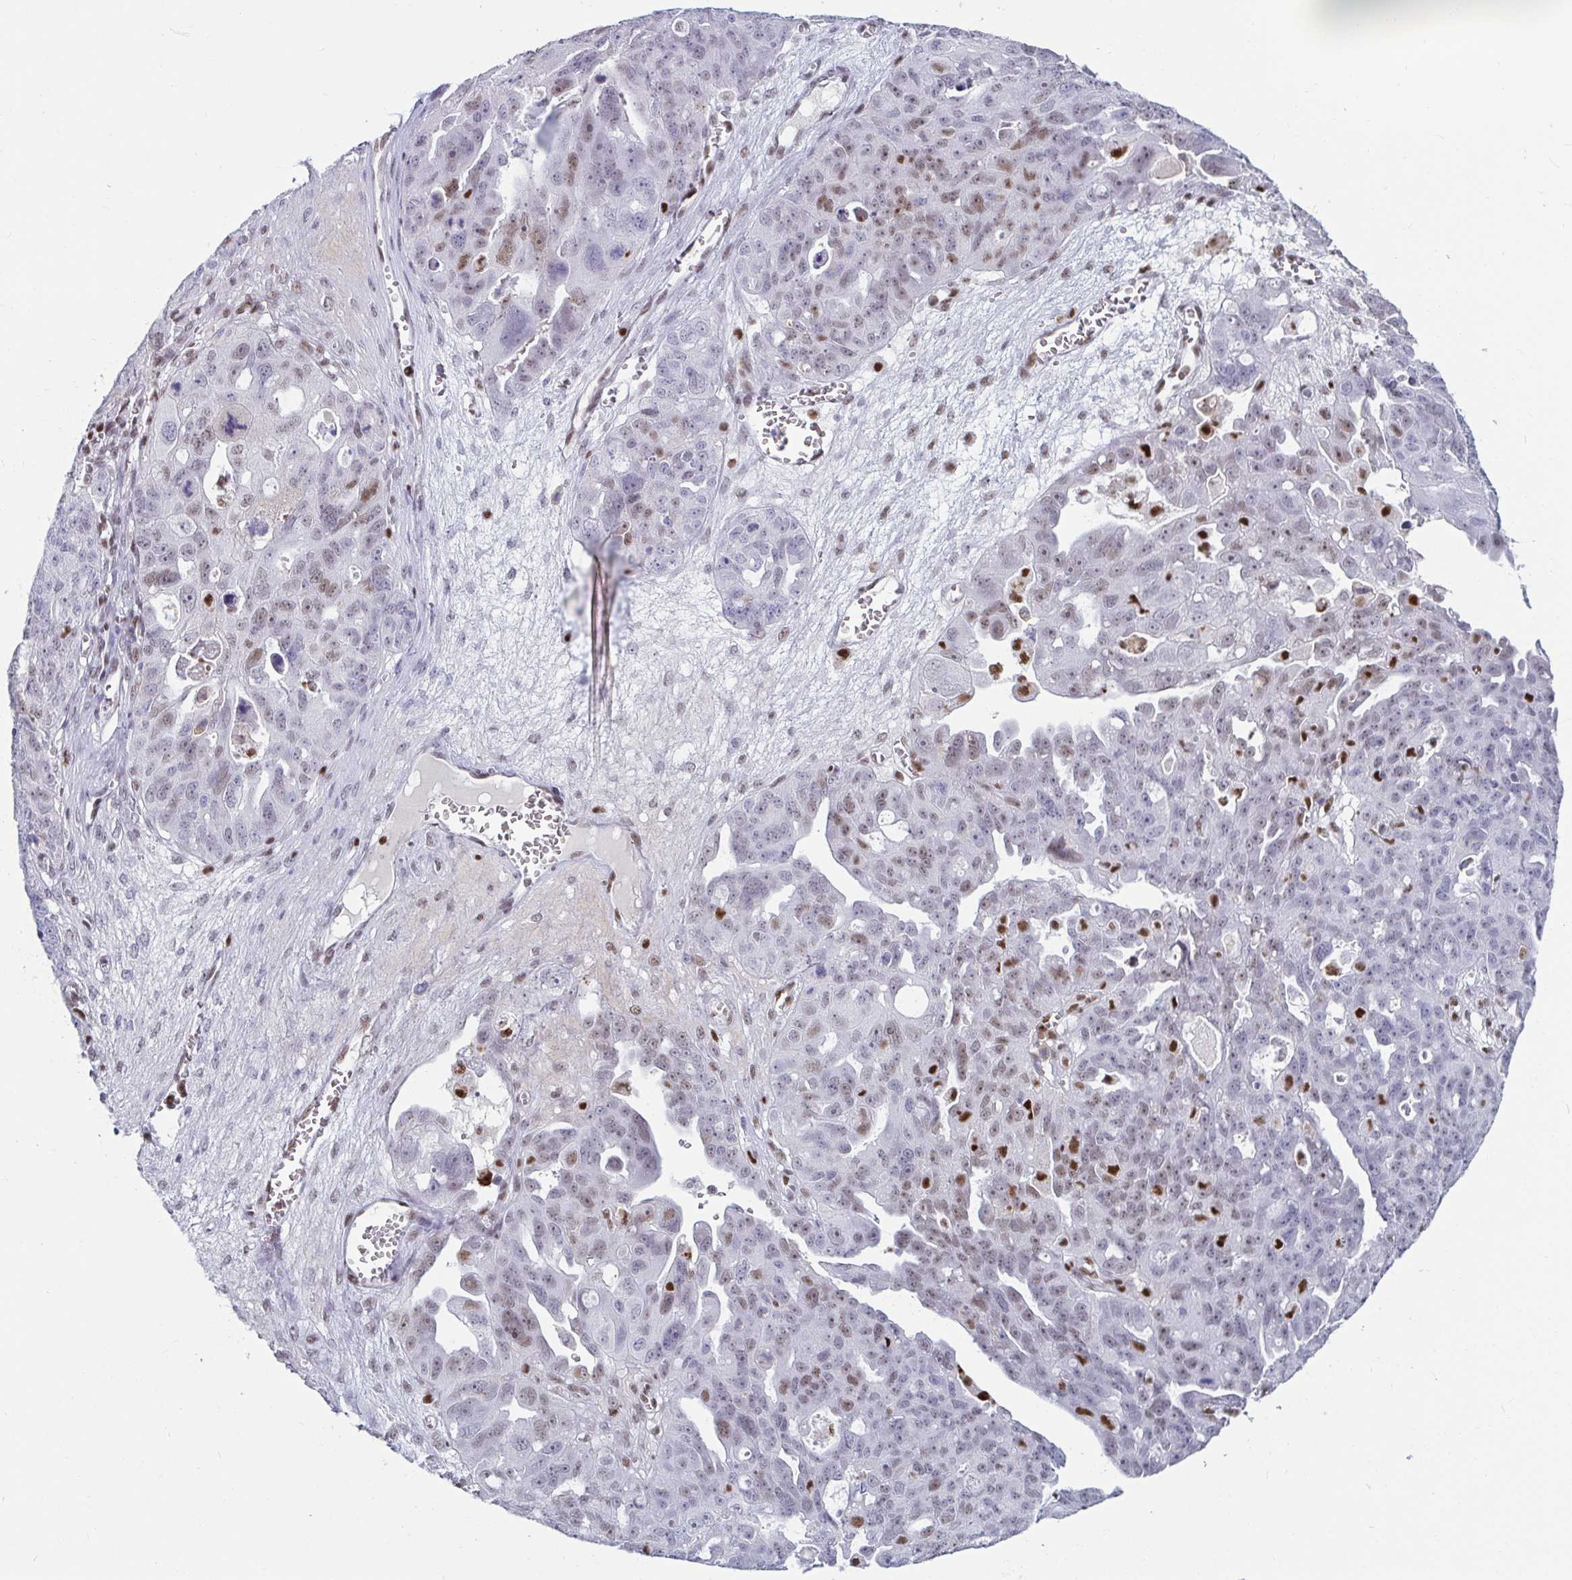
{"staining": {"intensity": "weak", "quantity": "25%-75%", "location": "nuclear"}, "tissue": "ovarian cancer", "cell_type": "Tumor cells", "image_type": "cancer", "snomed": [{"axis": "morphology", "description": "Carcinoma, endometroid"}, {"axis": "topography", "description": "Ovary"}], "caption": "IHC photomicrograph of neoplastic tissue: human ovarian cancer stained using IHC shows low levels of weak protein expression localized specifically in the nuclear of tumor cells, appearing as a nuclear brown color.", "gene": "ZNF586", "patient": {"sex": "female", "age": 70}}